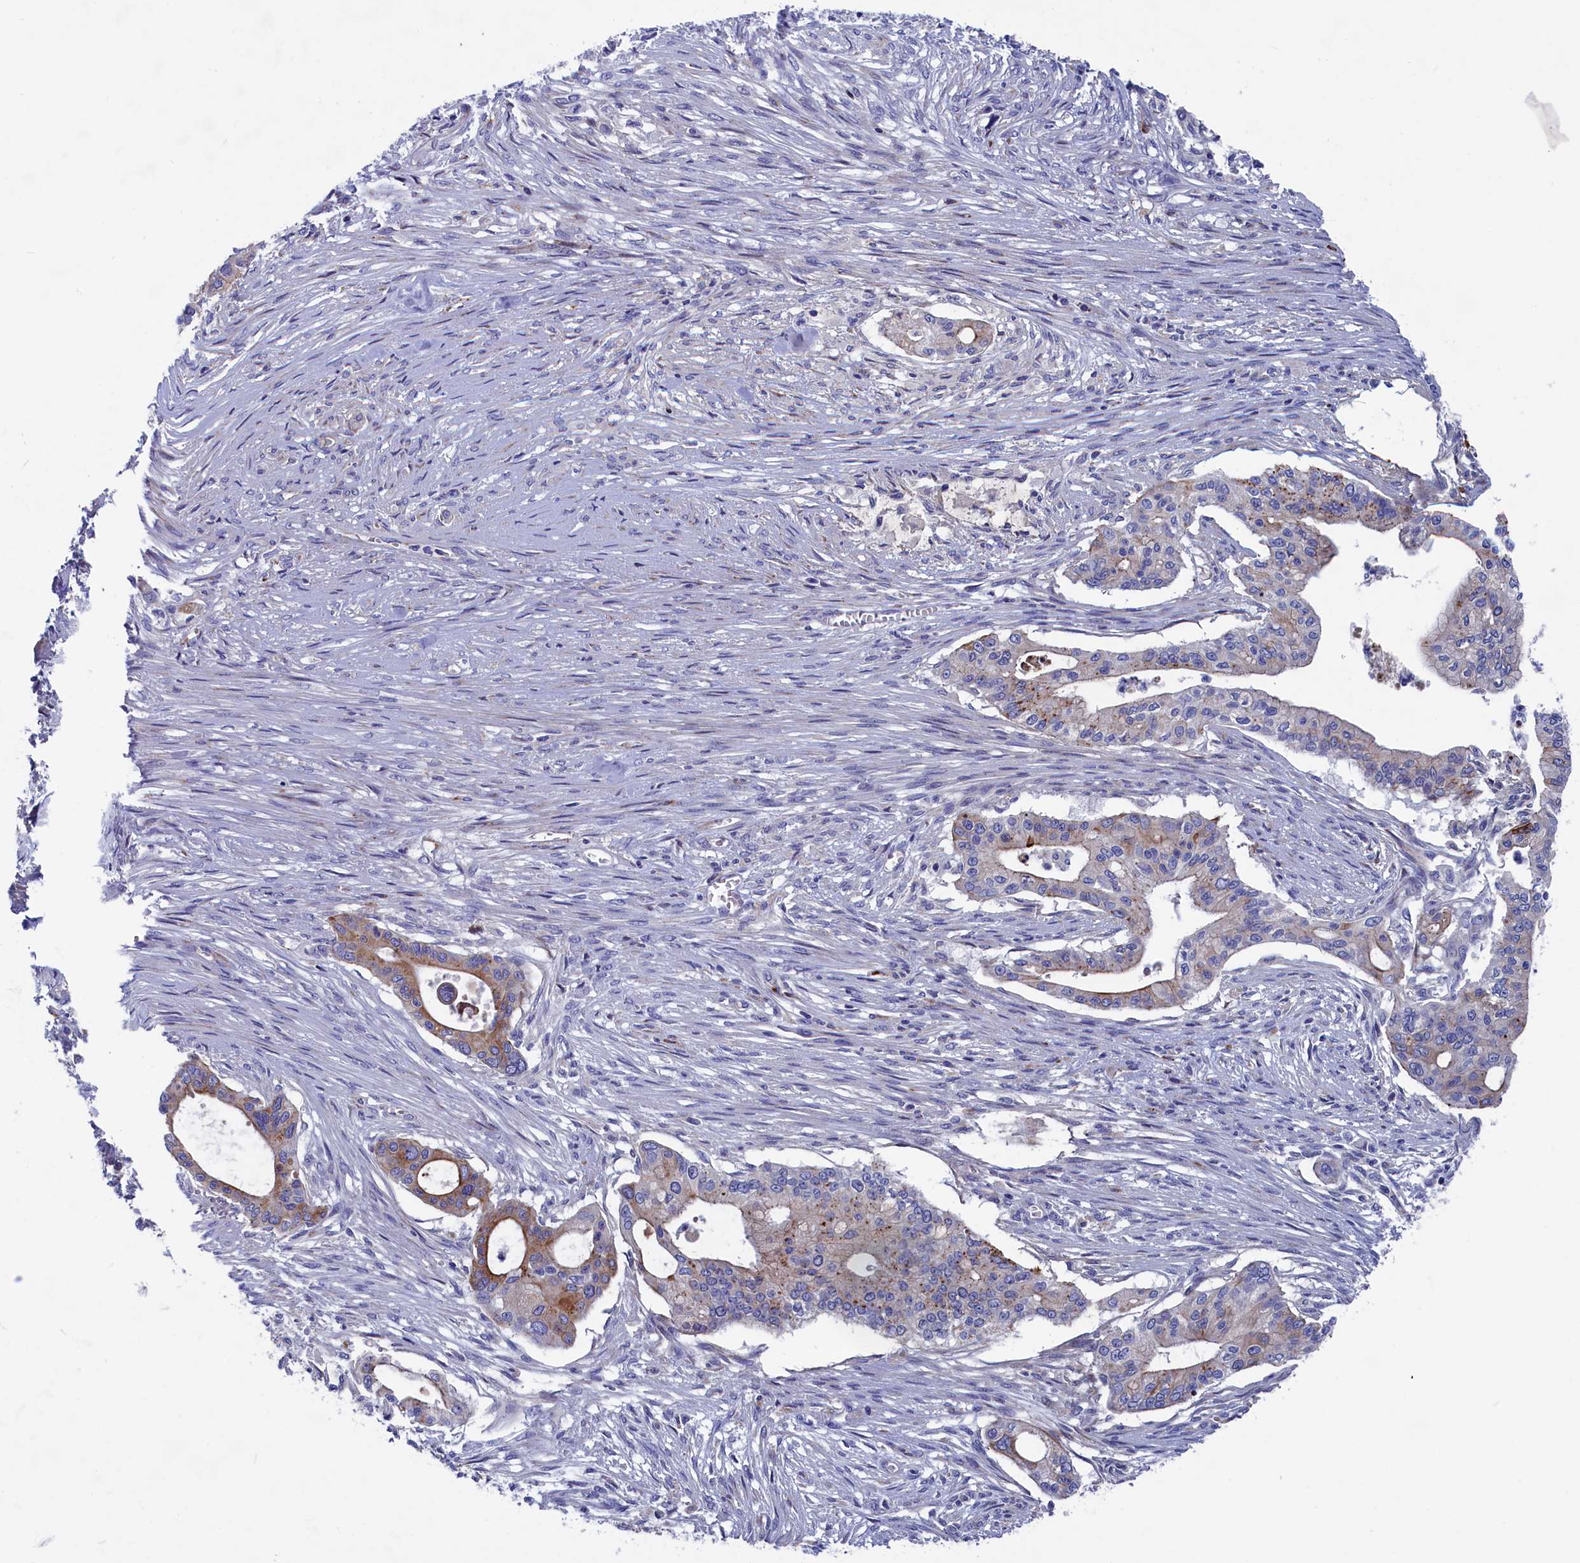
{"staining": {"intensity": "moderate", "quantity": "25%-75%", "location": "cytoplasmic/membranous"}, "tissue": "pancreatic cancer", "cell_type": "Tumor cells", "image_type": "cancer", "snomed": [{"axis": "morphology", "description": "Adenocarcinoma, NOS"}, {"axis": "topography", "description": "Pancreas"}], "caption": "Moderate cytoplasmic/membranous protein staining is seen in about 25%-75% of tumor cells in pancreatic cancer (adenocarcinoma). (Brightfield microscopy of DAB IHC at high magnification).", "gene": "NUDT7", "patient": {"sex": "male", "age": 46}}